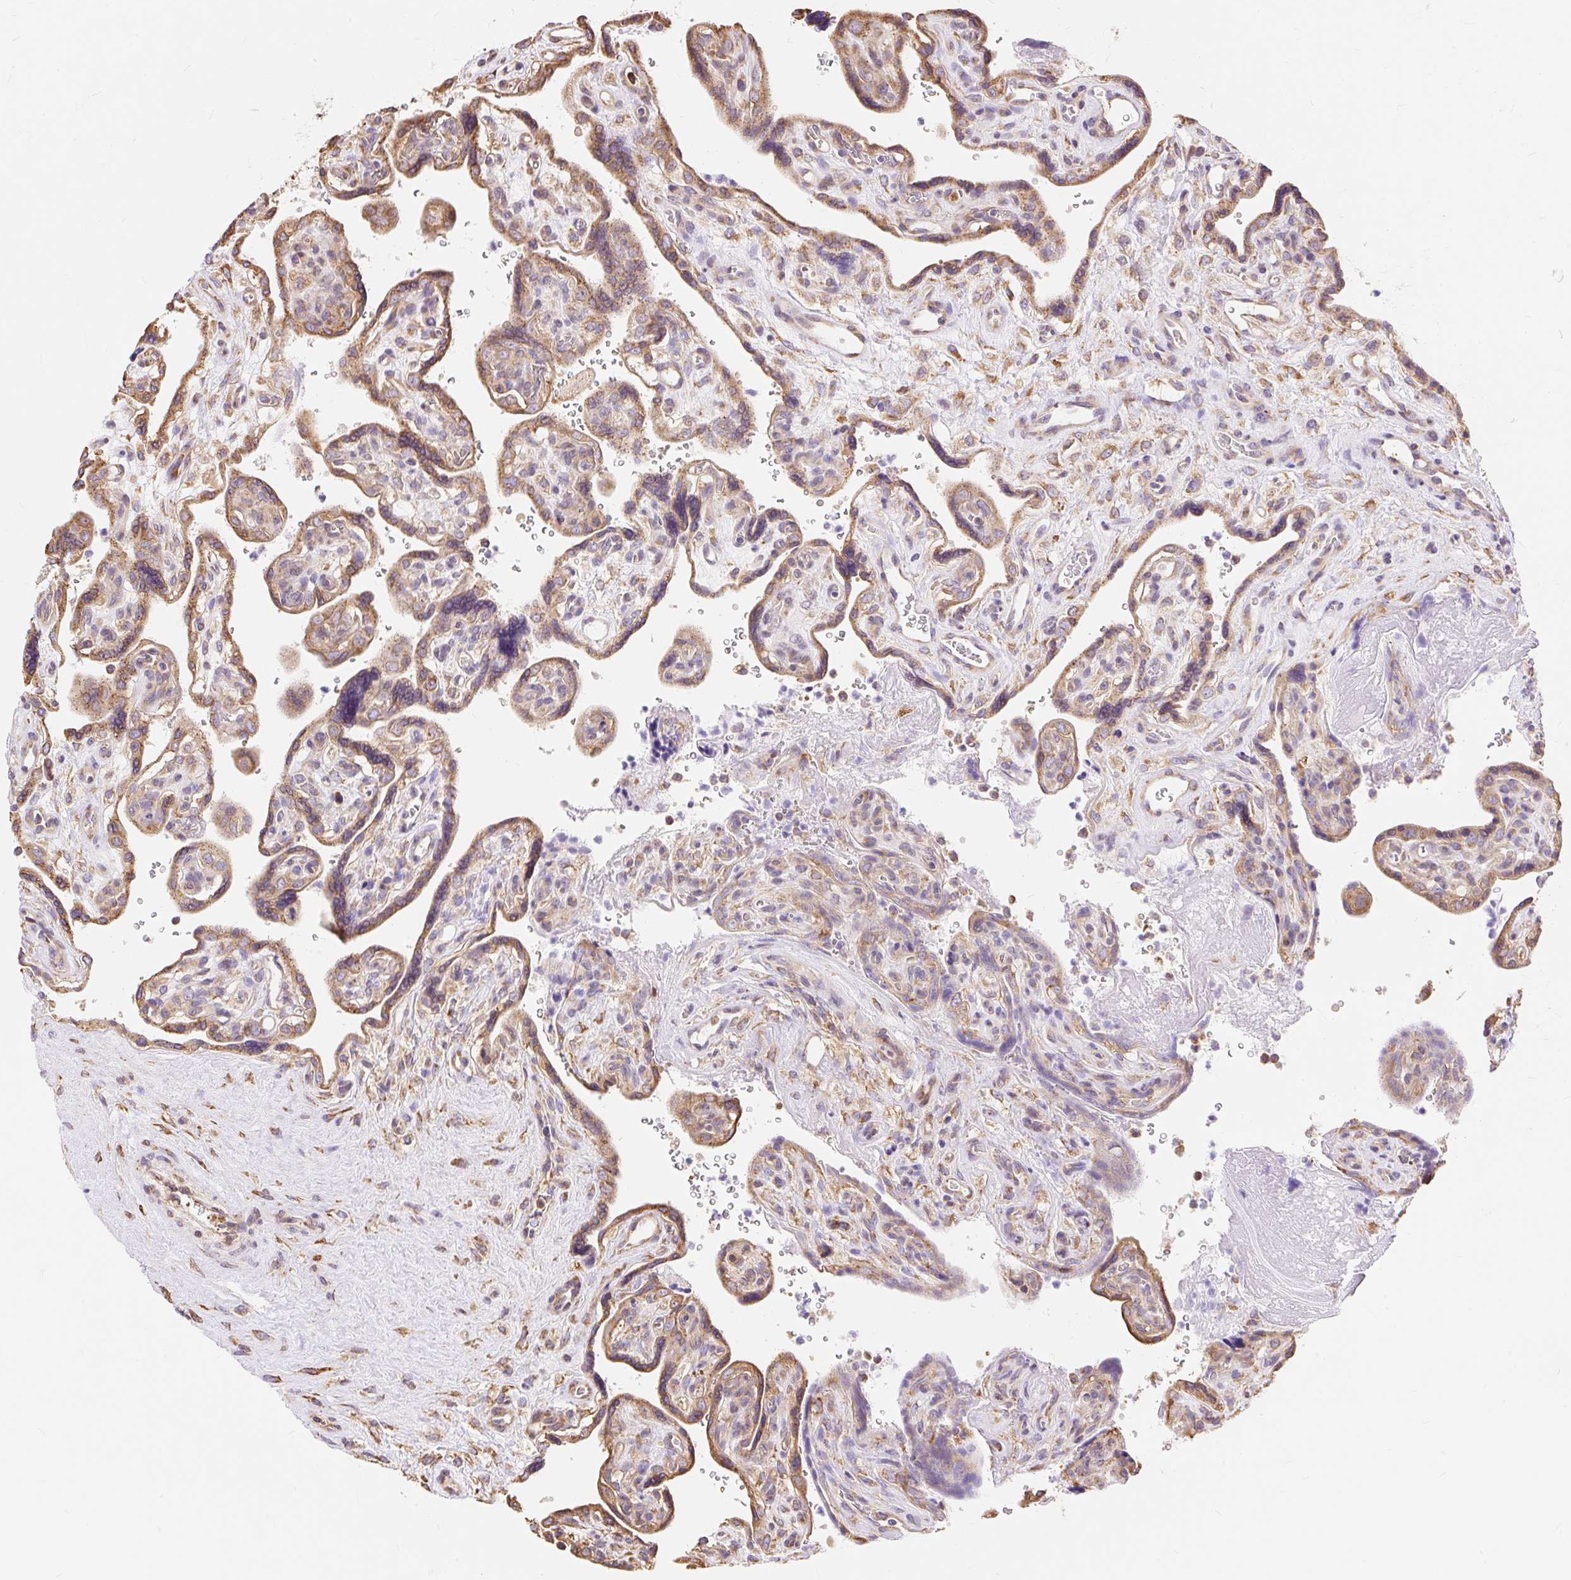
{"staining": {"intensity": "strong", "quantity": ">75%", "location": "cytoplasmic/membranous"}, "tissue": "placenta", "cell_type": "Decidual cells", "image_type": "normal", "snomed": [{"axis": "morphology", "description": "Normal tissue, NOS"}, {"axis": "topography", "description": "Placenta"}], "caption": "A photomicrograph of placenta stained for a protein reveals strong cytoplasmic/membranous brown staining in decidual cells.", "gene": "ENSG00000260836", "patient": {"sex": "female", "age": 39}}